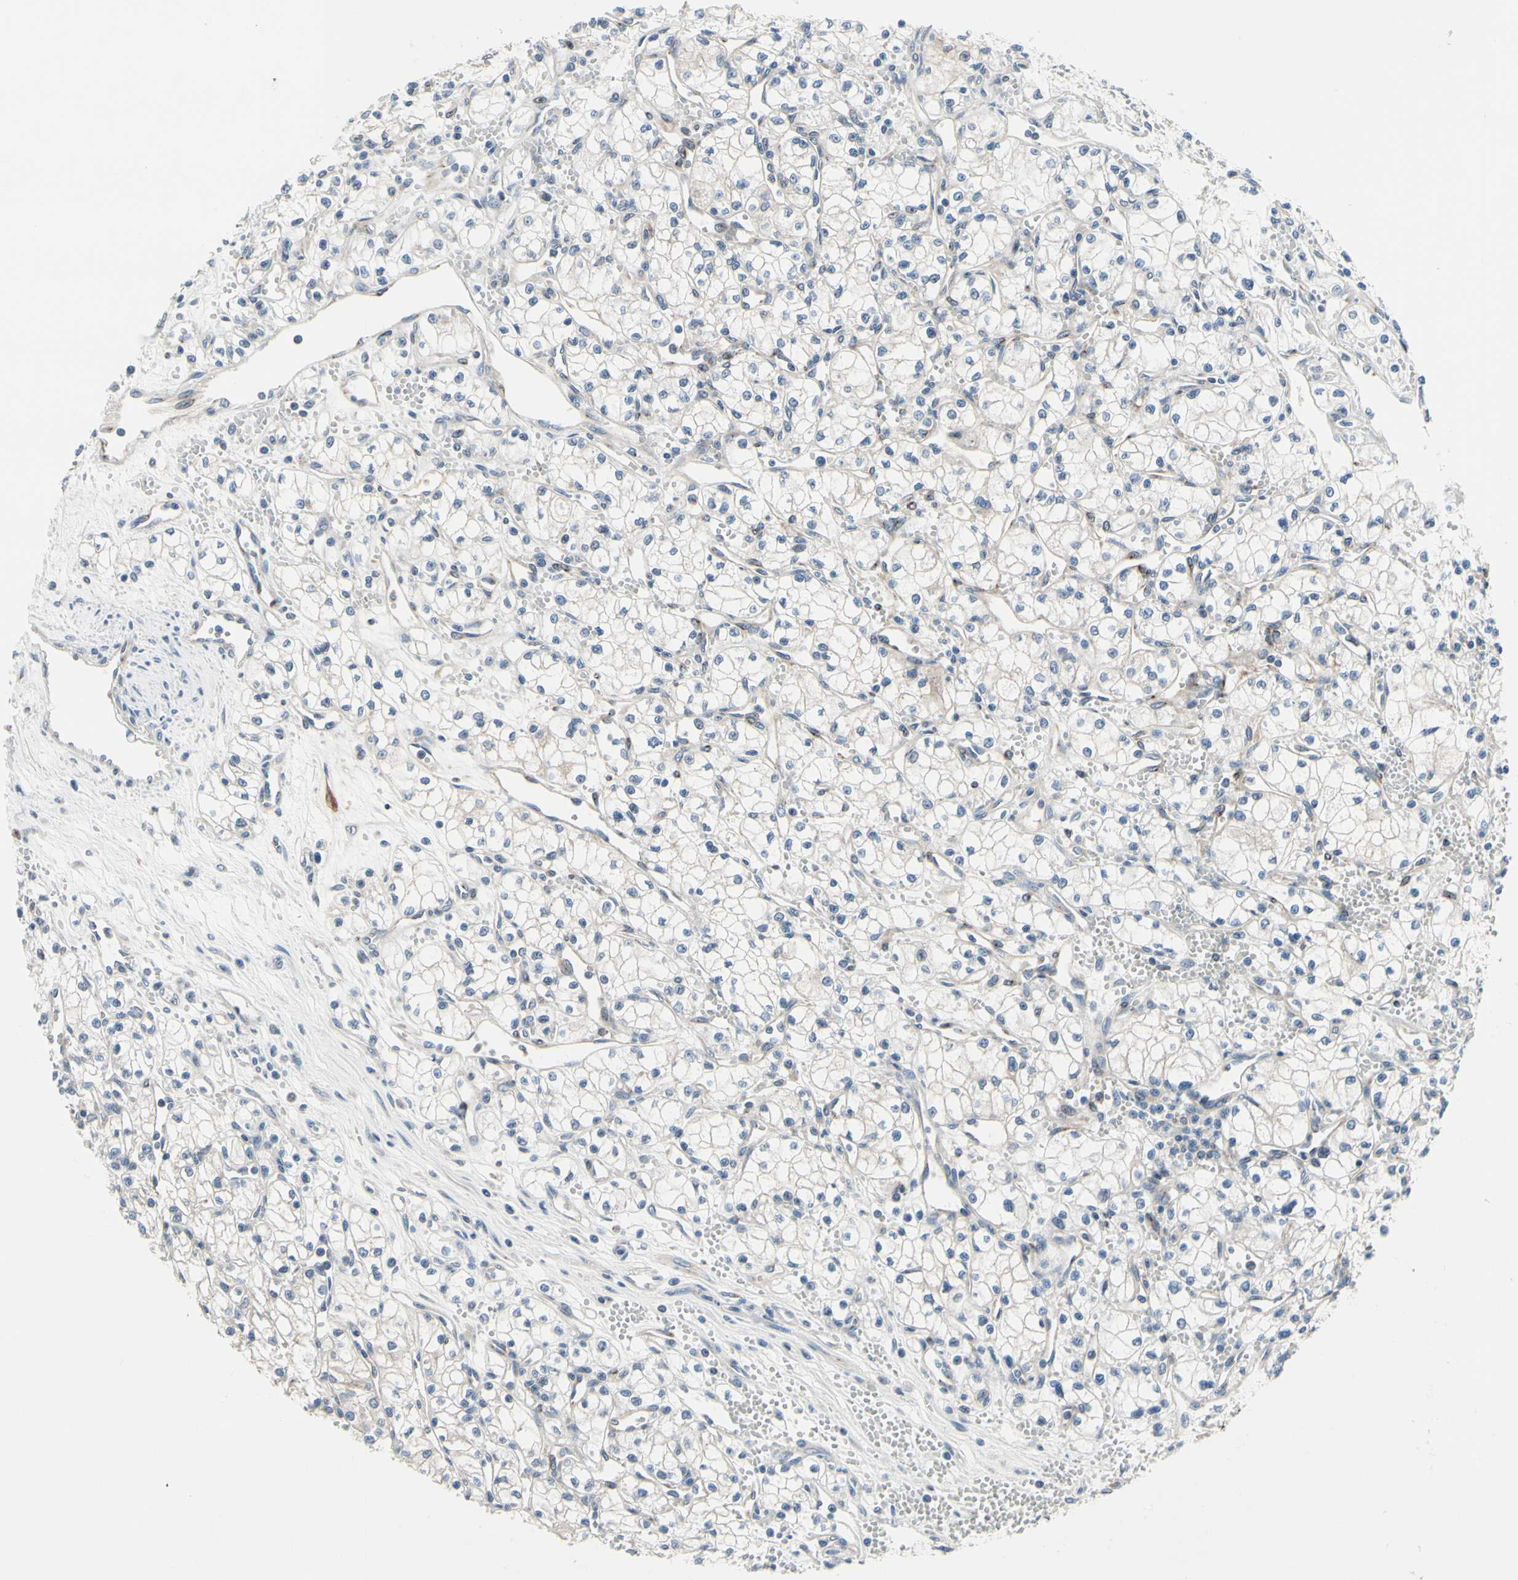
{"staining": {"intensity": "negative", "quantity": "none", "location": "none"}, "tissue": "renal cancer", "cell_type": "Tumor cells", "image_type": "cancer", "snomed": [{"axis": "morphology", "description": "Normal tissue, NOS"}, {"axis": "morphology", "description": "Adenocarcinoma, NOS"}, {"axis": "topography", "description": "Kidney"}], "caption": "Tumor cells are negative for brown protein staining in renal adenocarcinoma.", "gene": "PRKAR2B", "patient": {"sex": "male", "age": 59}}